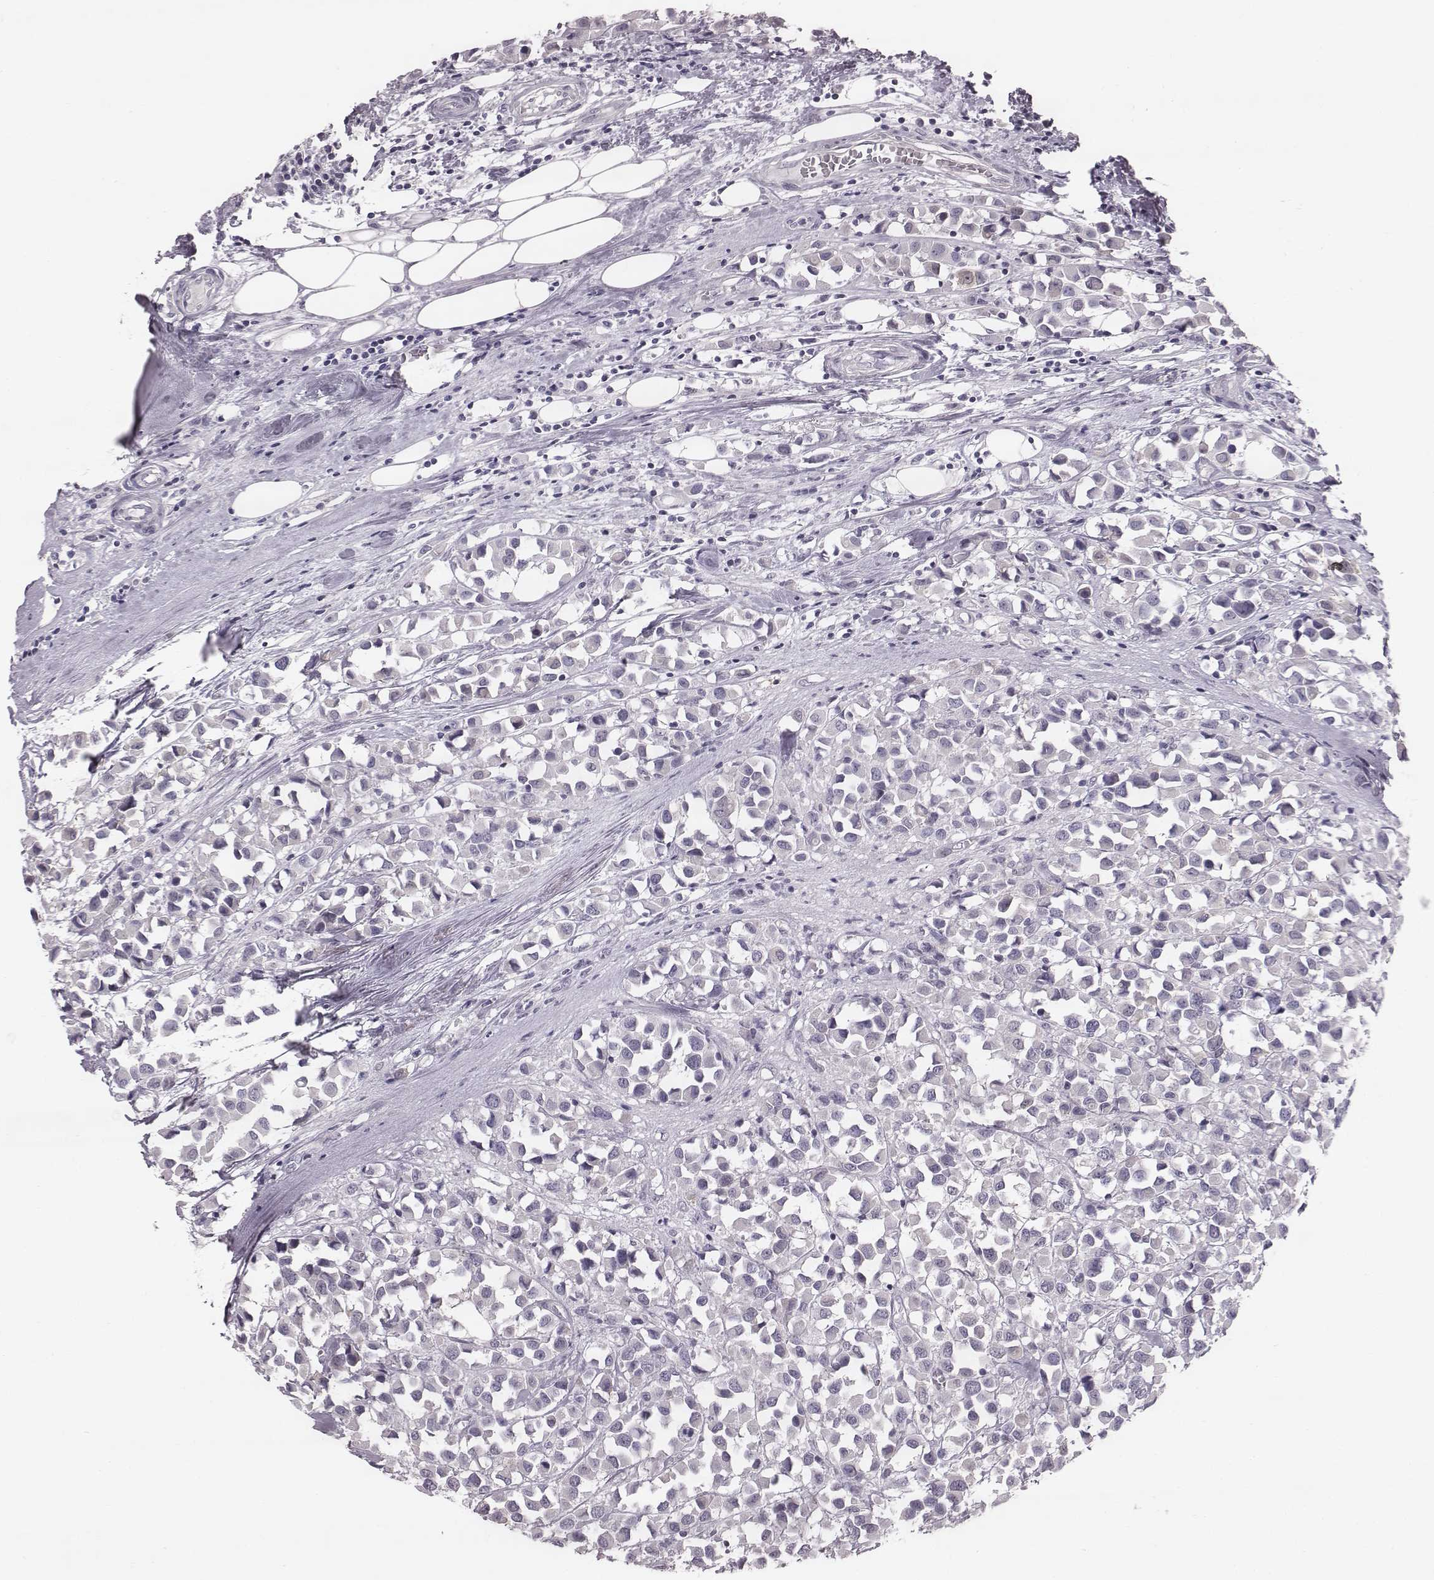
{"staining": {"intensity": "negative", "quantity": "none", "location": "none"}, "tissue": "breast cancer", "cell_type": "Tumor cells", "image_type": "cancer", "snomed": [{"axis": "morphology", "description": "Duct carcinoma"}, {"axis": "topography", "description": "Breast"}], "caption": "Micrograph shows no protein expression in tumor cells of breast cancer (invasive ductal carcinoma) tissue.", "gene": "PDE8B", "patient": {"sex": "female", "age": 61}}